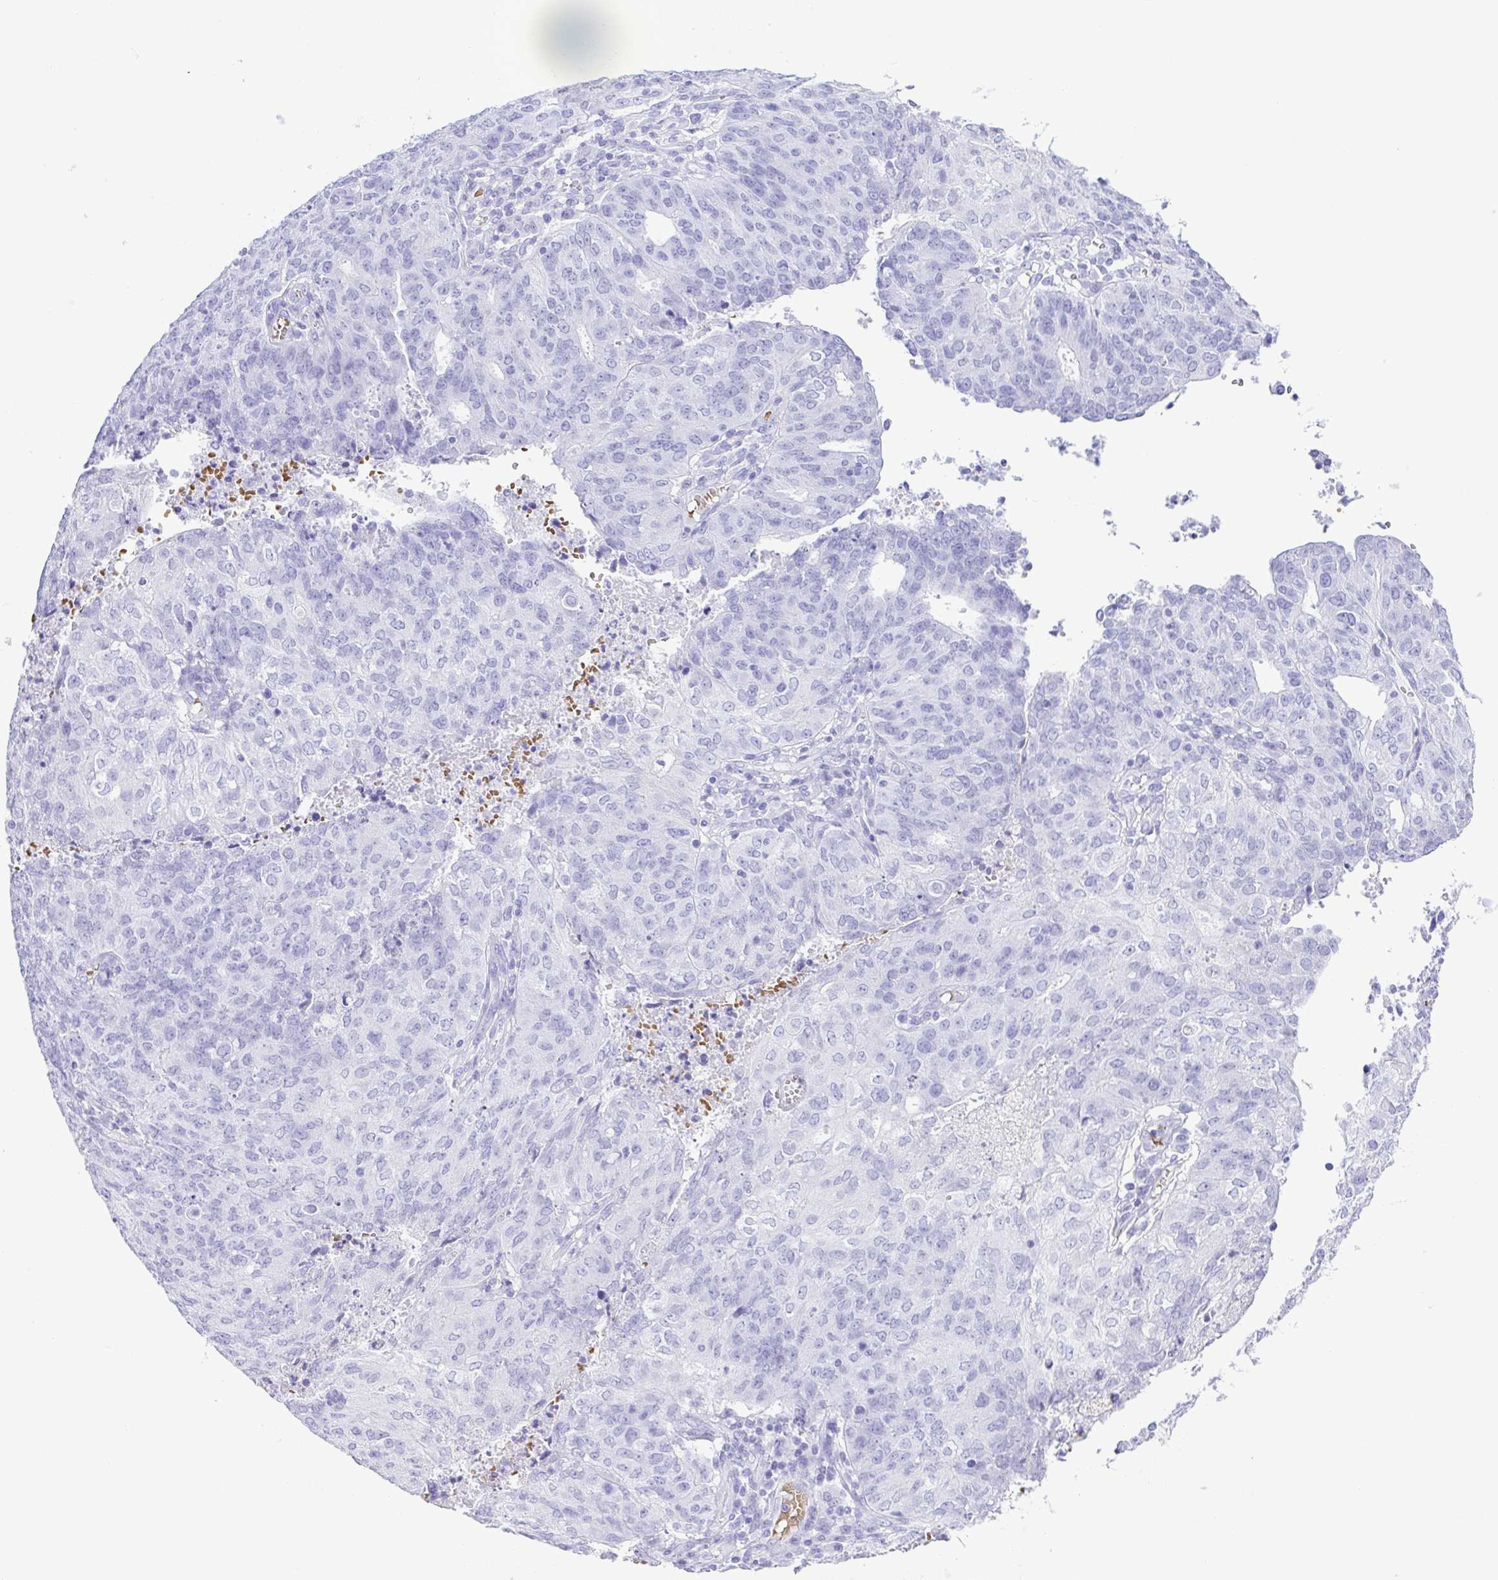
{"staining": {"intensity": "negative", "quantity": "none", "location": "none"}, "tissue": "endometrial cancer", "cell_type": "Tumor cells", "image_type": "cancer", "snomed": [{"axis": "morphology", "description": "Adenocarcinoma, NOS"}, {"axis": "topography", "description": "Endometrium"}], "caption": "High power microscopy photomicrograph of an immunohistochemistry image of endometrial adenocarcinoma, revealing no significant expression in tumor cells.", "gene": "SYT1", "patient": {"sex": "female", "age": 82}}